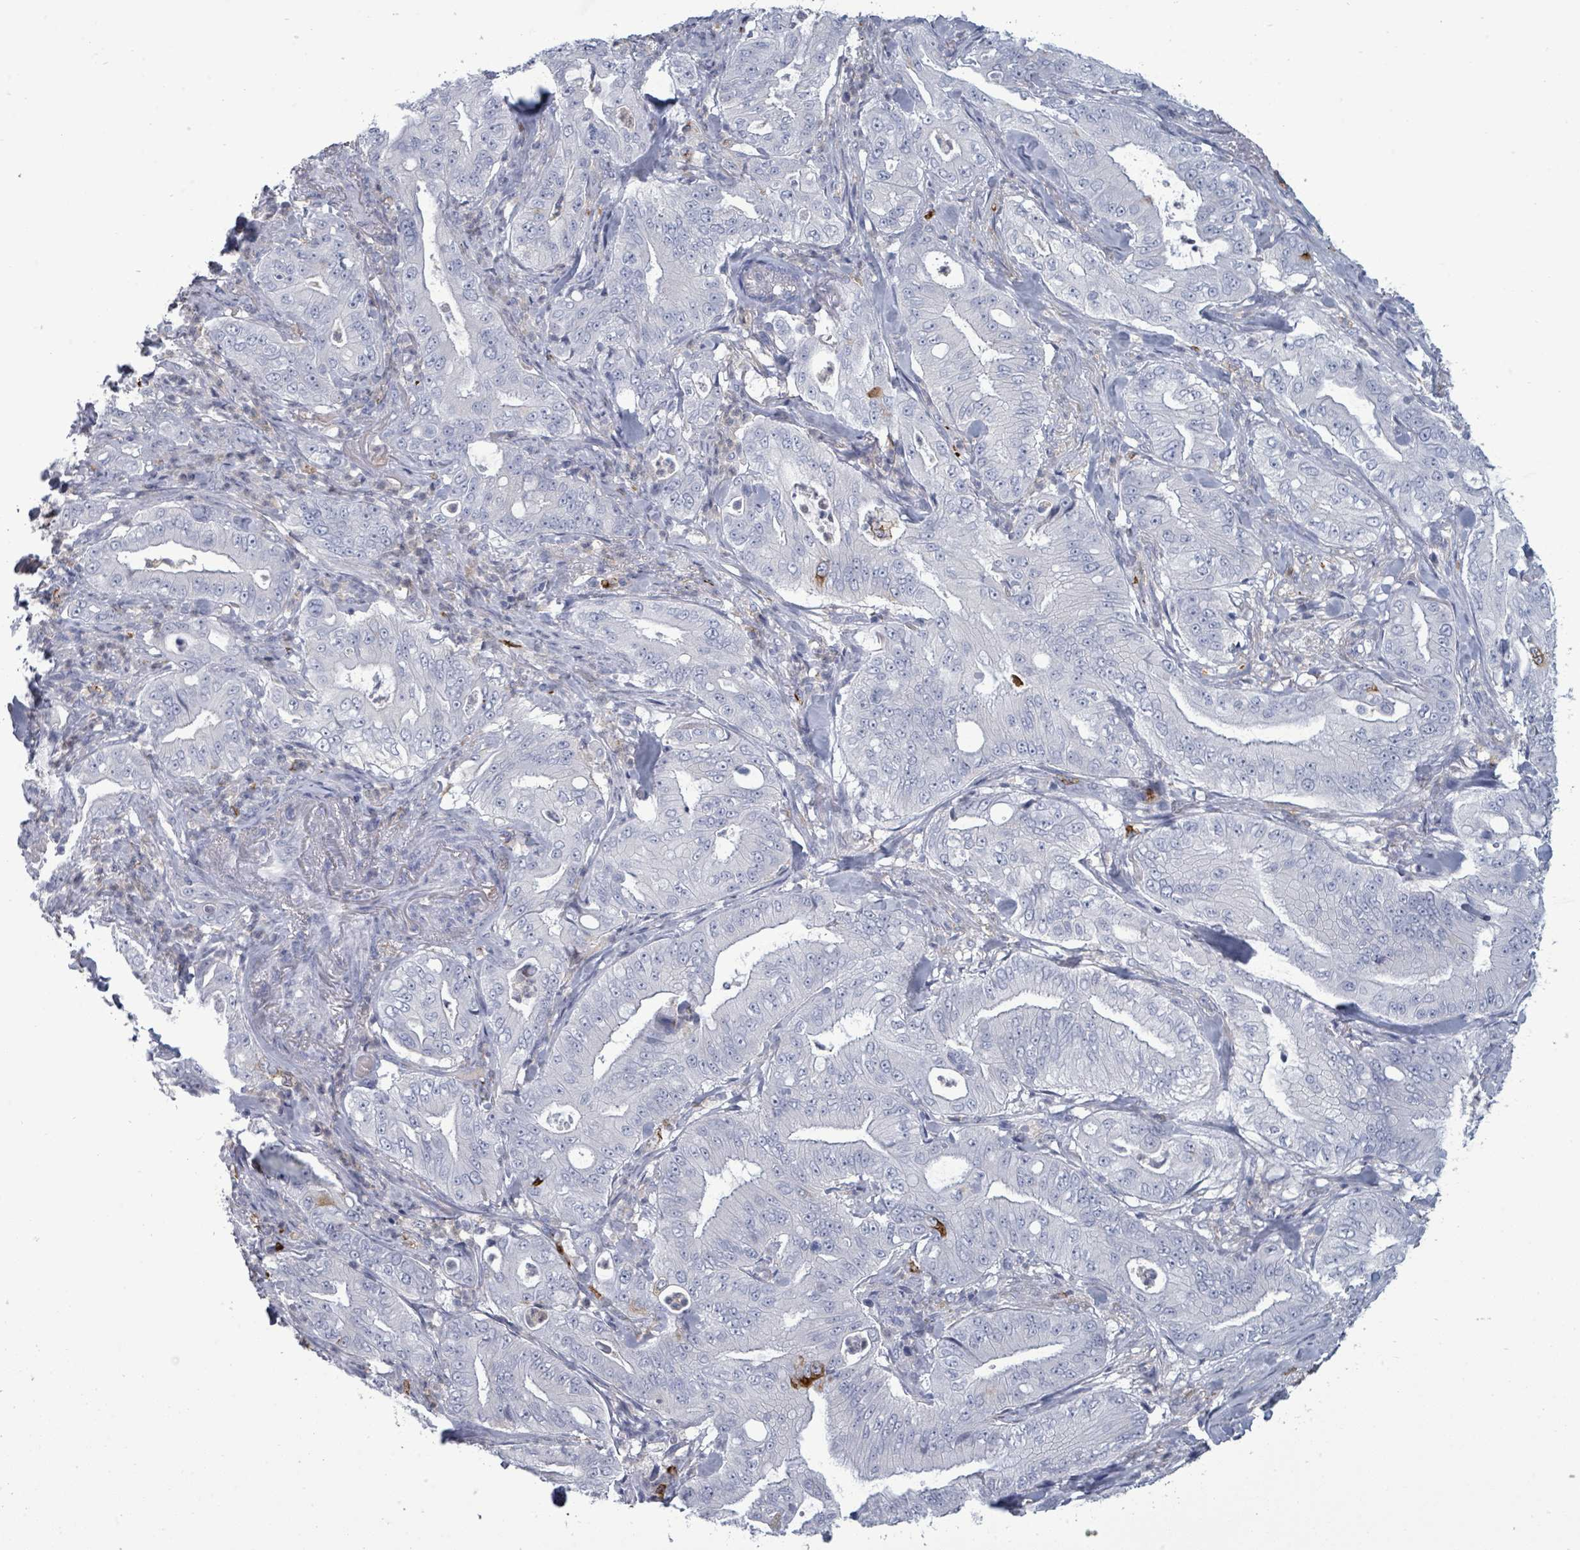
{"staining": {"intensity": "negative", "quantity": "none", "location": "none"}, "tissue": "pancreatic cancer", "cell_type": "Tumor cells", "image_type": "cancer", "snomed": [{"axis": "morphology", "description": "Adenocarcinoma, NOS"}, {"axis": "topography", "description": "Pancreas"}], "caption": "Pancreatic cancer (adenocarcinoma) stained for a protein using IHC shows no expression tumor cells.", "gene": "NDST2", "patient": {"sex": "male", "age": 71}}